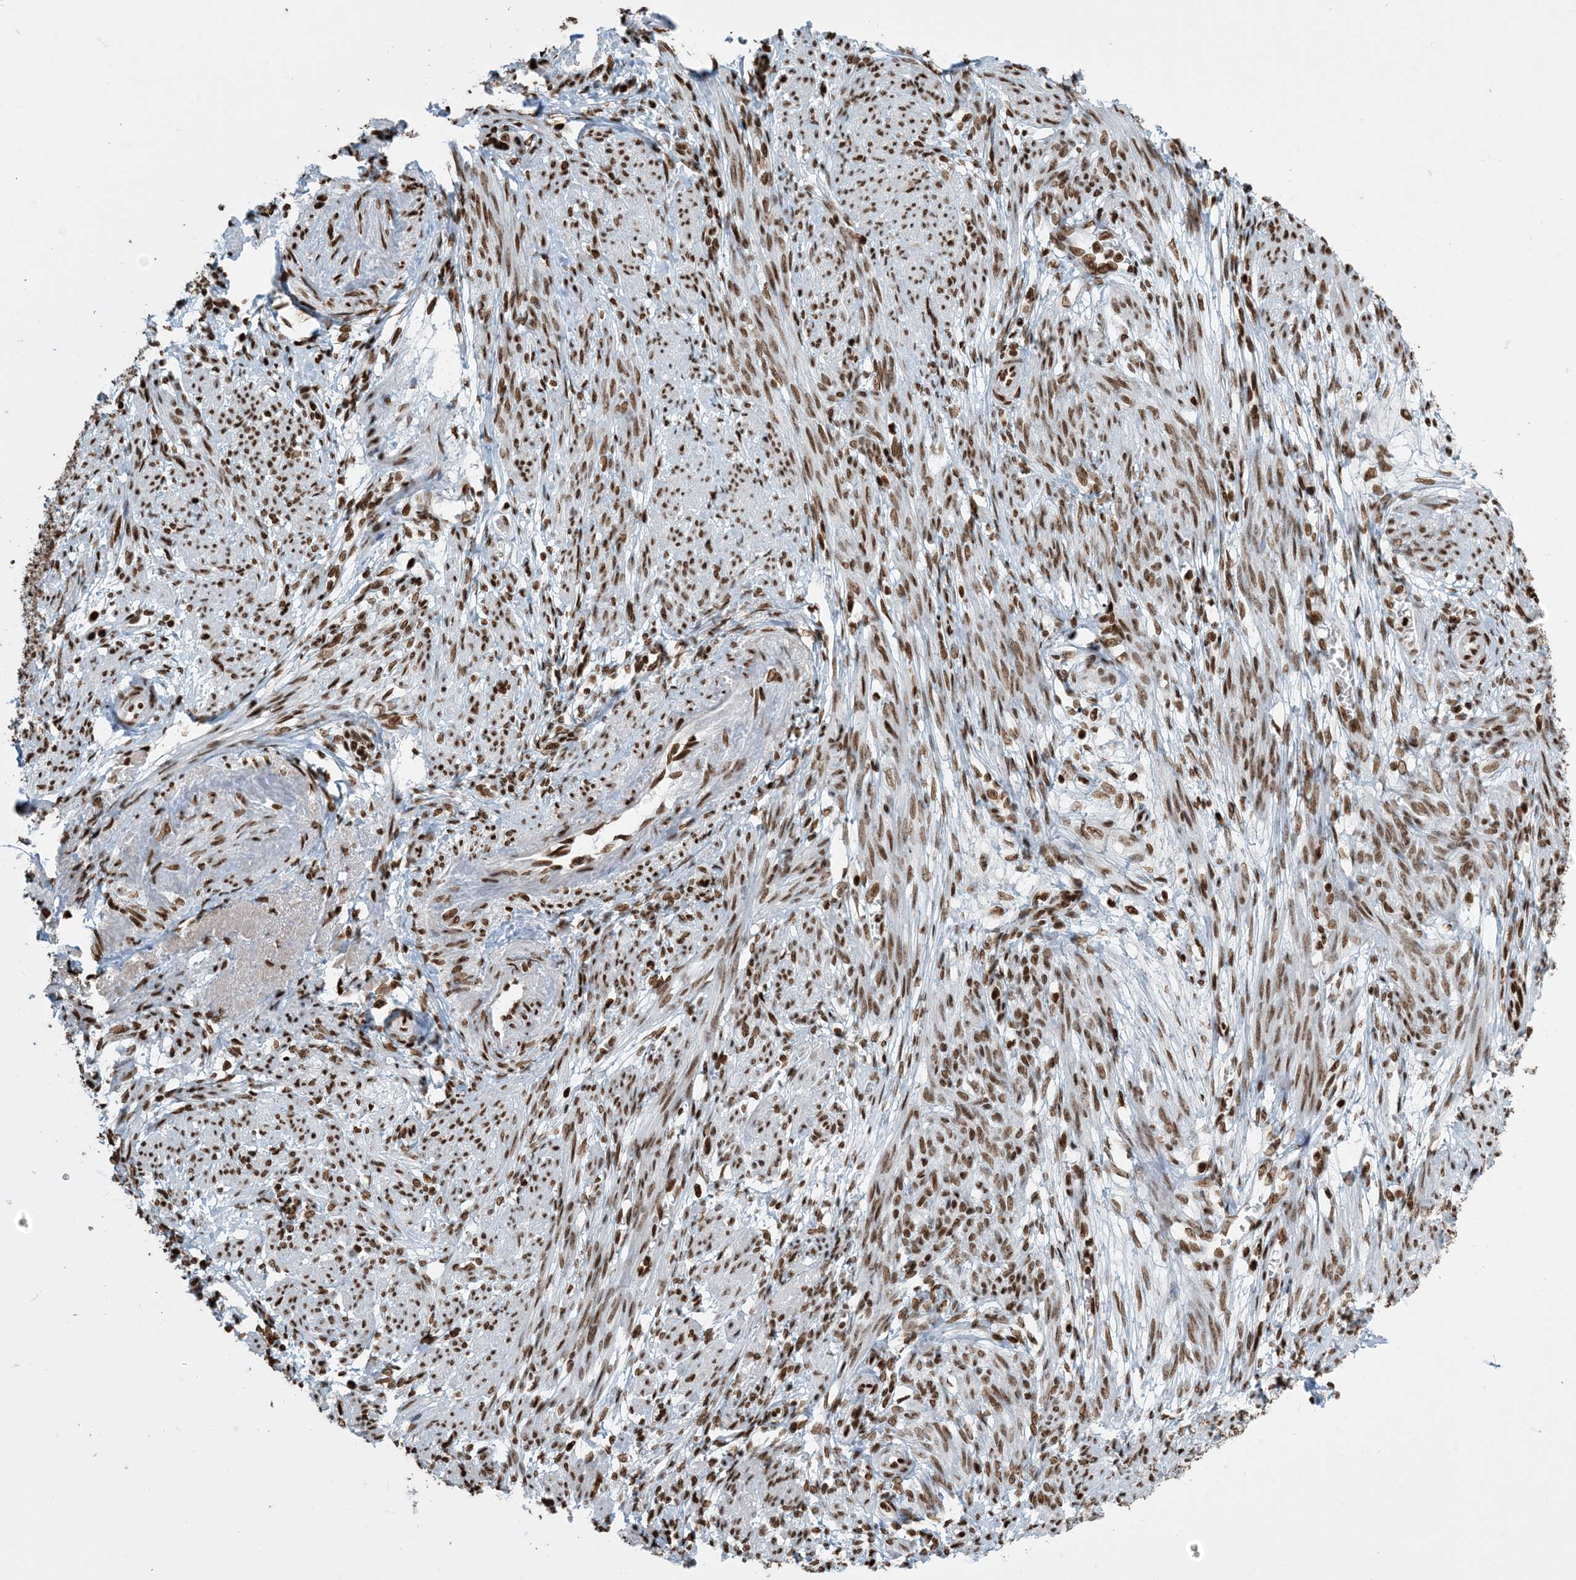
{"staining": {"intensity": "moderate", "quantity": ">75%", "location": "nuclear"}, "tissue": "smooth muscle", "cell_type": "Smooth muscle cells", "image_type": "normal", "snomed": [{"axis": "morphology", "description": "Normal tissue, NOS"}, {"axis": "topography", "description": "Smooth muscle"}], "caption": "Immunohistochemistry (IHC) (DAB (3,3'-diaminobenzidine)) staining of unremarkable human smooth muscle displays moderate nuclear protein staining in approximately >75% of smooth muscle cells. (DAB IHC, brown staining for protein, blue staining for nuclei).", "gene": "H3", "patient": {"sex": "female", "age": 39}}